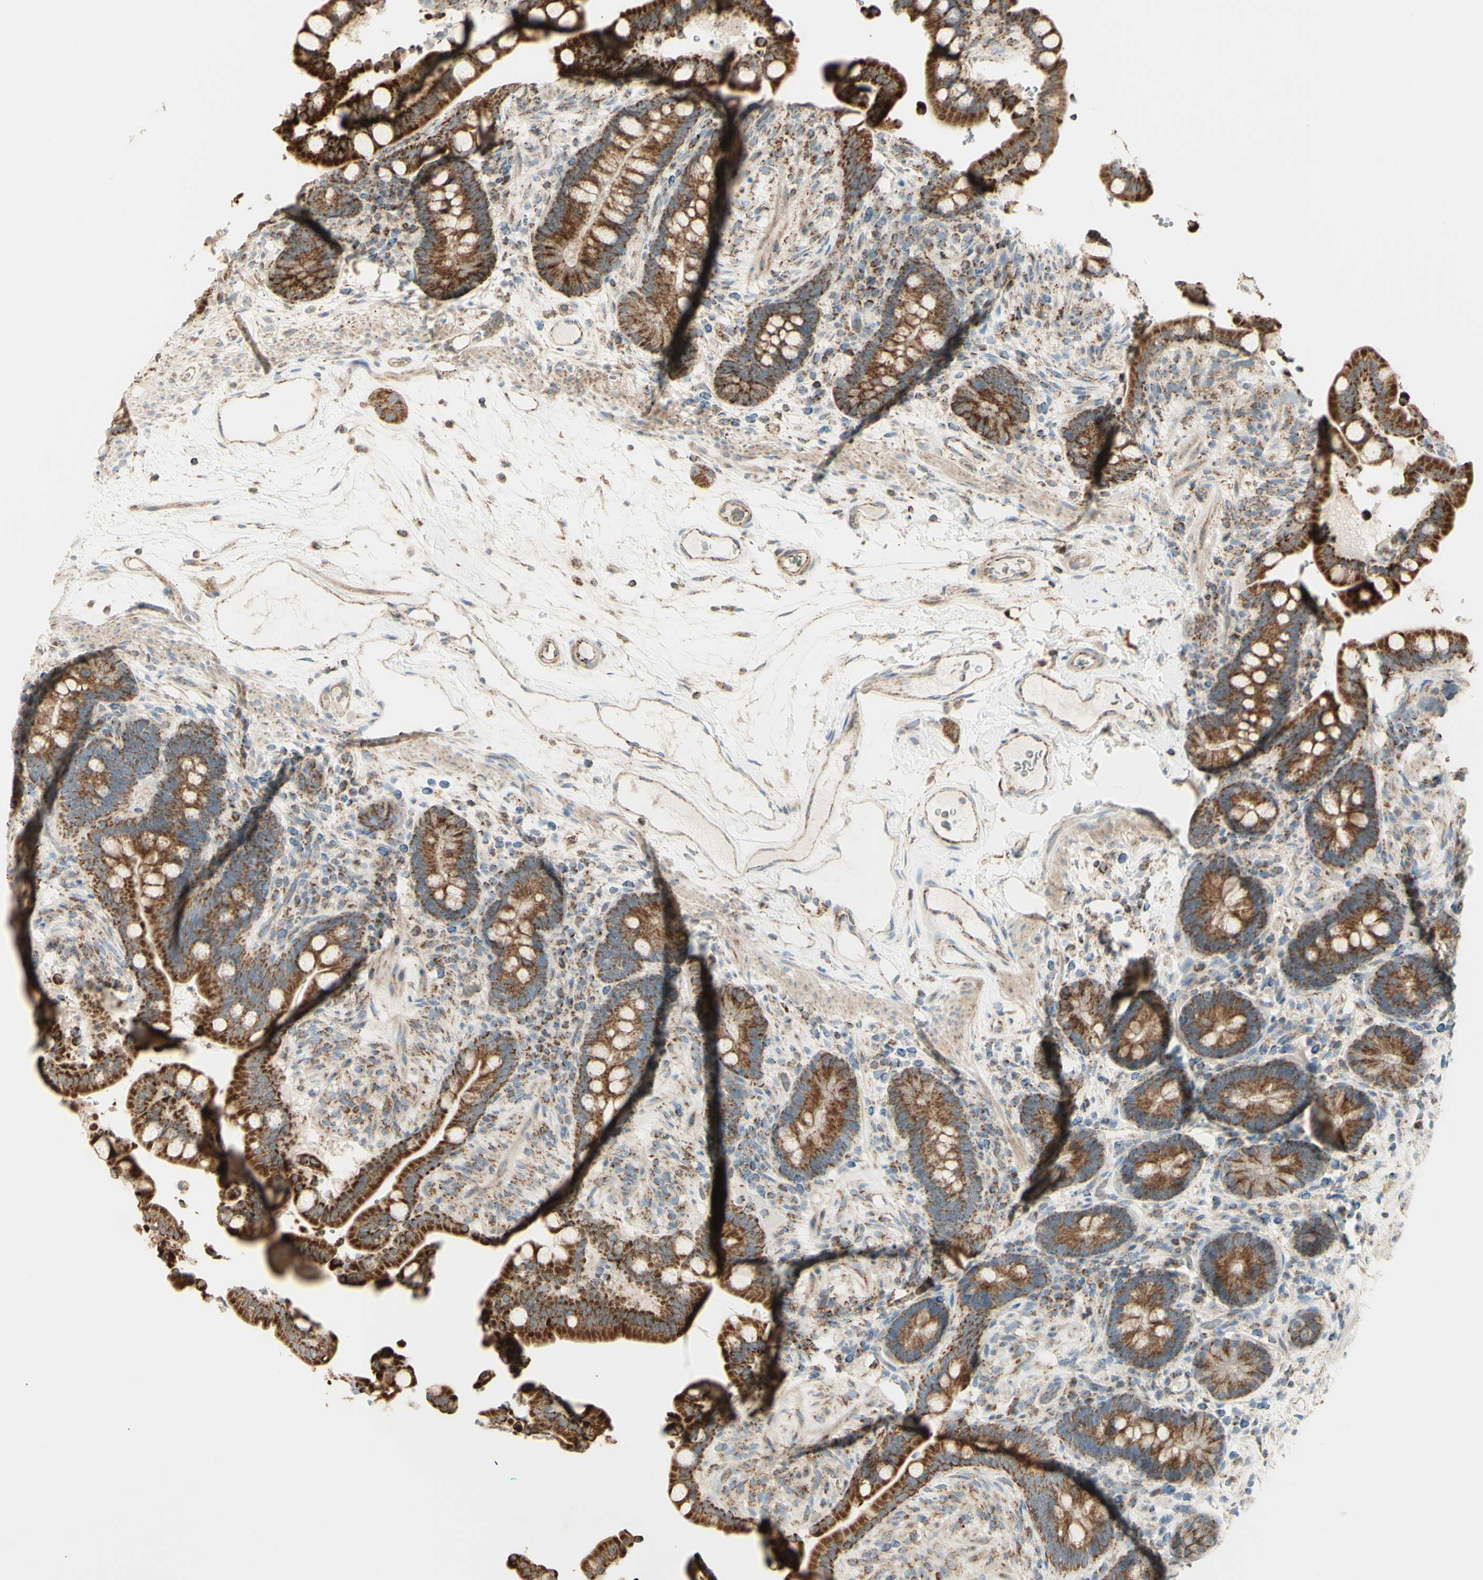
{"staining": {"intensity": "moderate", "quantity": ">75%", "location": "cytoplasmic/membranous"}, "tissue": "colon", "cell_type": "Endothelial cells", "image_type": "normal", "snomed": [{"axis": "morphology", "description": "Normal tissue, NOS"}, {"axis": "topography", "description": "Colon"}], "caption": "High-power microscopy captured an immunohistochemistry image of normal colon, revealing moderate cytoplasmic/membranous expression in approximately >75% of endothelial cells.", "gene": "LETM1", "patient": {"sex": "male", "age": 73}}